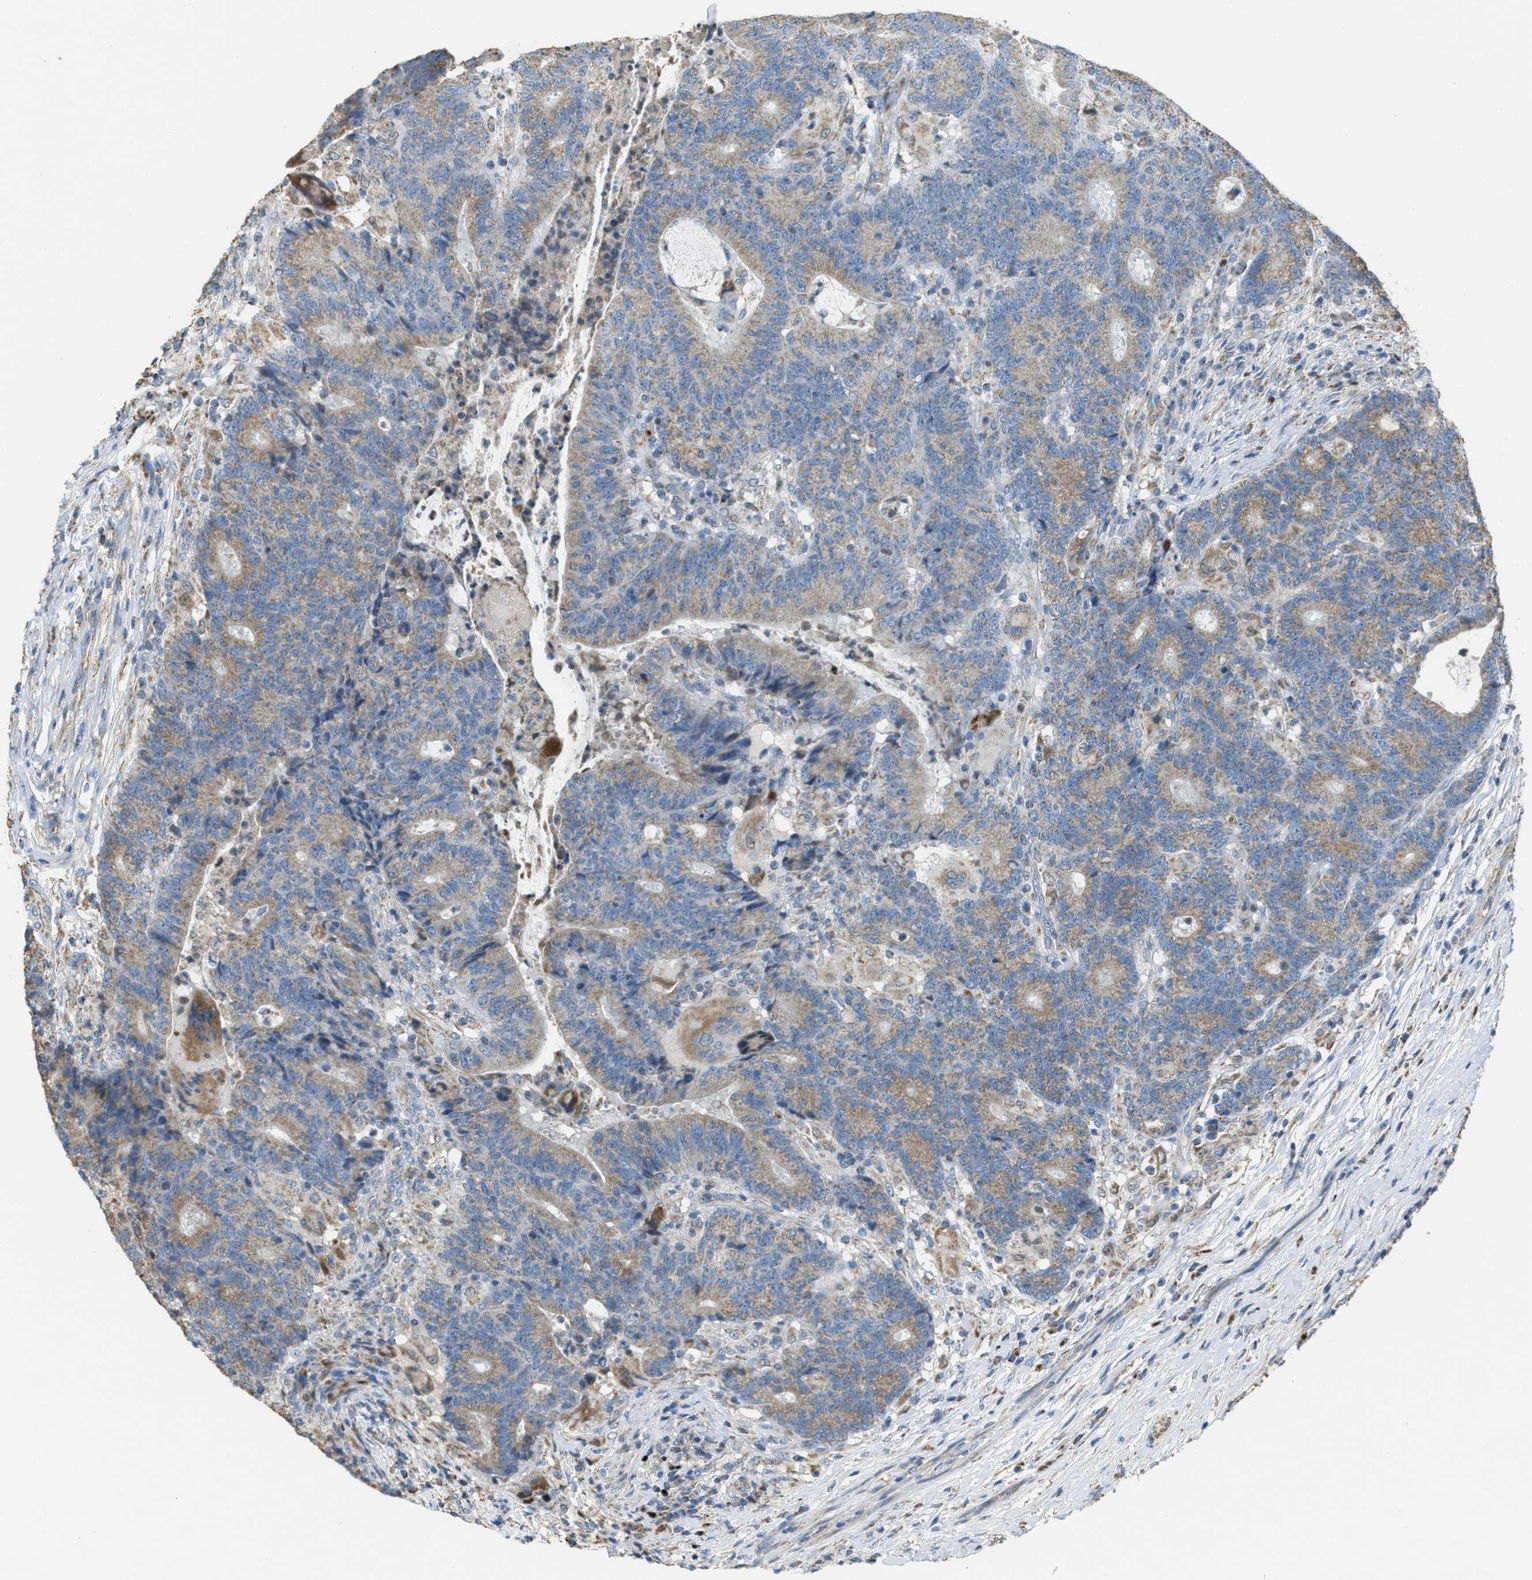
{"staining": {"intensity": "weak", "quantity": ">75%", "location": "cytoplasmic/membranous"}, "tissue": "colorectal cancer", "cell_type": "Tumor cells", "image_type": "cancer", "snomed": [{"axis": "morphology", "description": "Normal tissue, NOS"}, {"axis": "morphology", "description": "Adenocarcinoma, NOS"}, {"axis": "topography", "description": "Colon"}], "caption": "Immunohistochemical staining of colorectal adenocarcinoma shows weak cytoplasmic/membranous protein staining in approximately >75% of tumor cells. (brown staining indicates protein expression, while blue staining denotes nuclei).", "gene": "SLC25A11", "patient": {"sex": "female", "age": 75}}